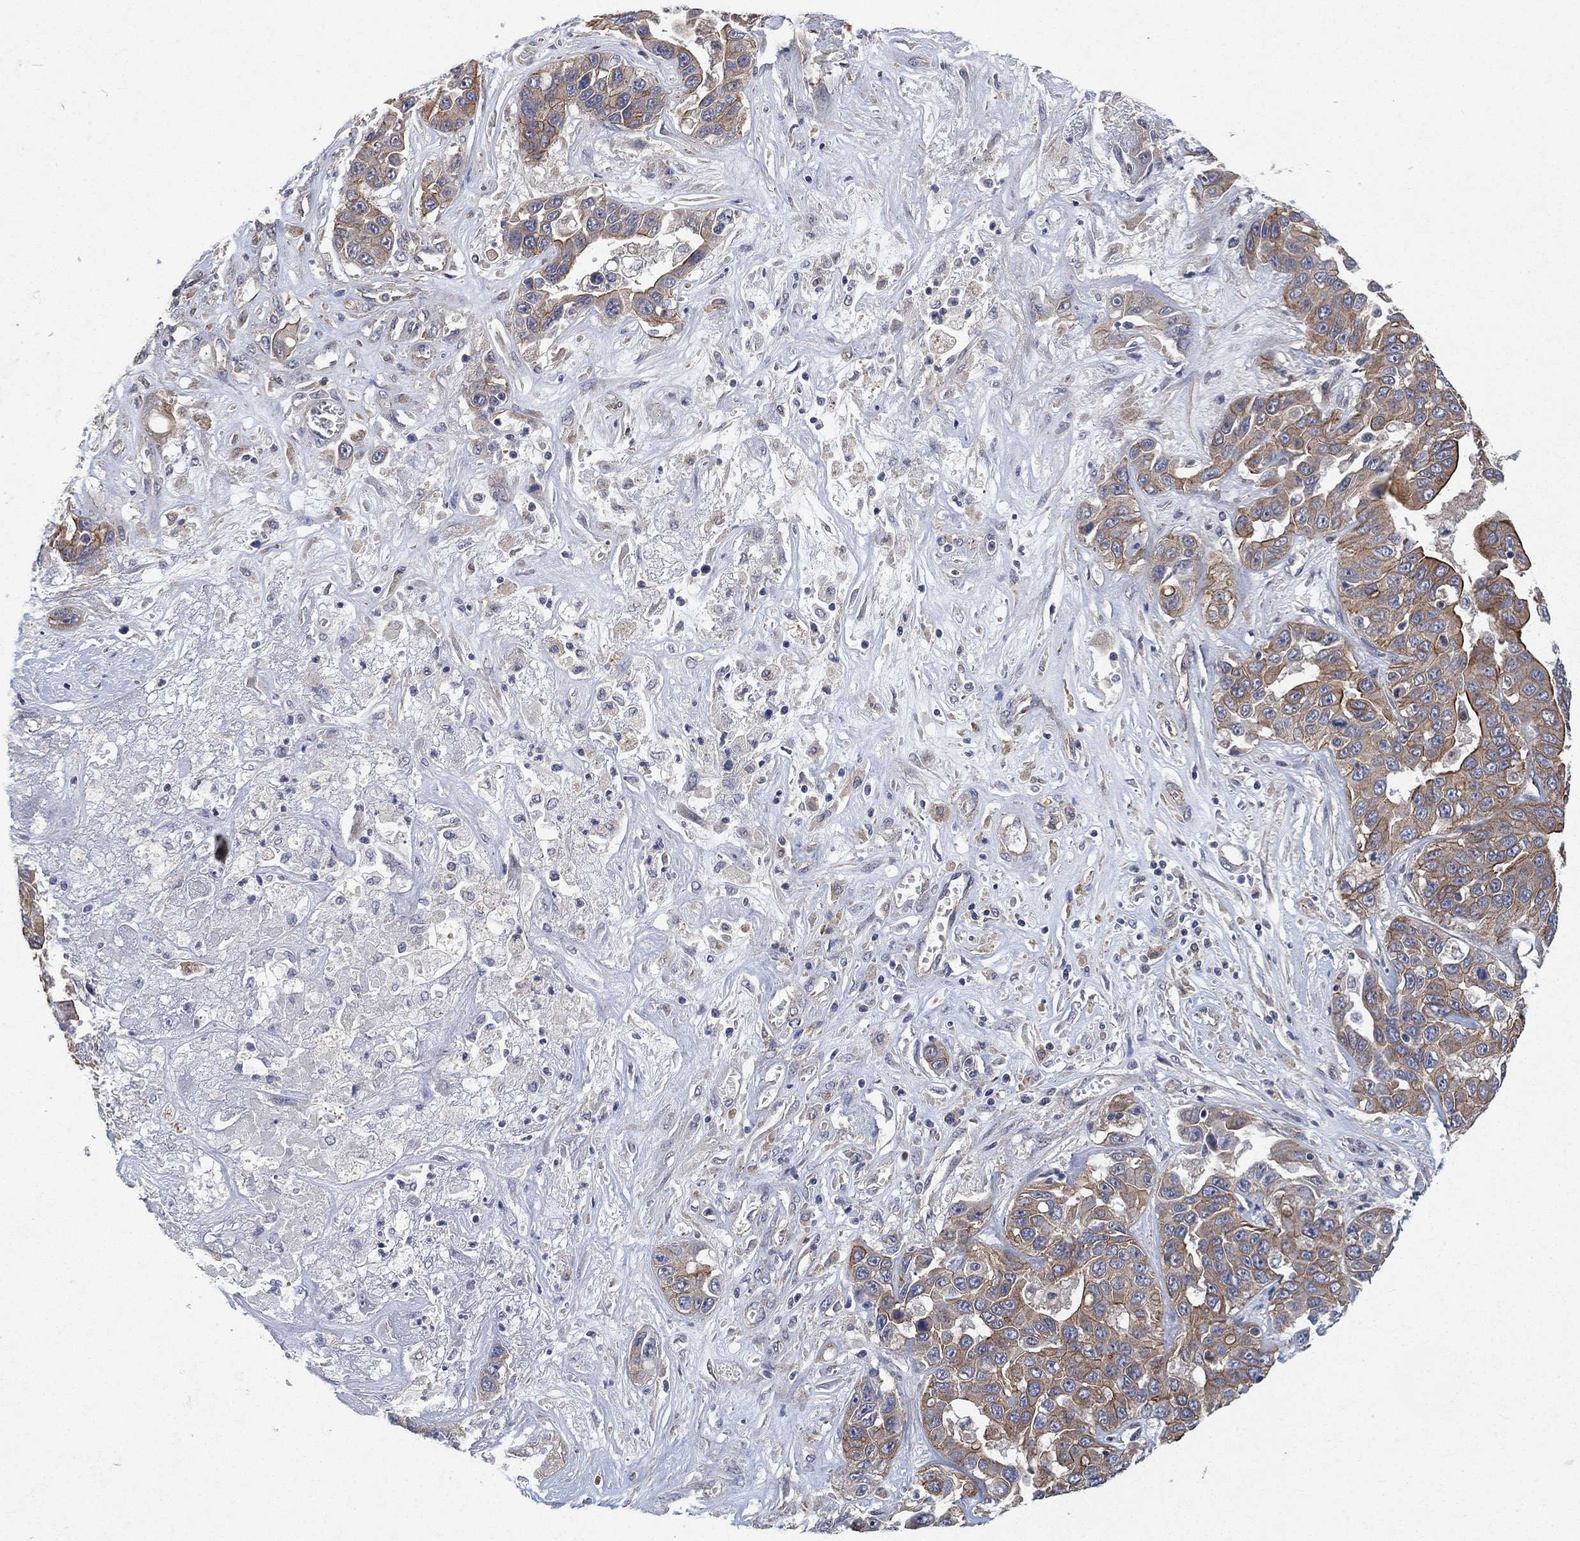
{"staining": {"intensity": "strong", "quantity": "<25%", "location": "cytoplasmic/membranous"}, "tissue": "liver cancer", "cell_type": "Tumor cells", "image_type": "cancer", "snomed": [{"axis": "morphology", "description": "Cholangiocarcinoma"}, {"axis": "topography", "description": "Liver"}], "caption": "Cholangiocarcinoma (liver) stained with immunohistochemistry (IHC) demonstrates strong cytoplasmic/membranous positivity in about <25% of tumor cells.", "gene": "MCUR1", "patient": {"sex": "female", "age": 52}}